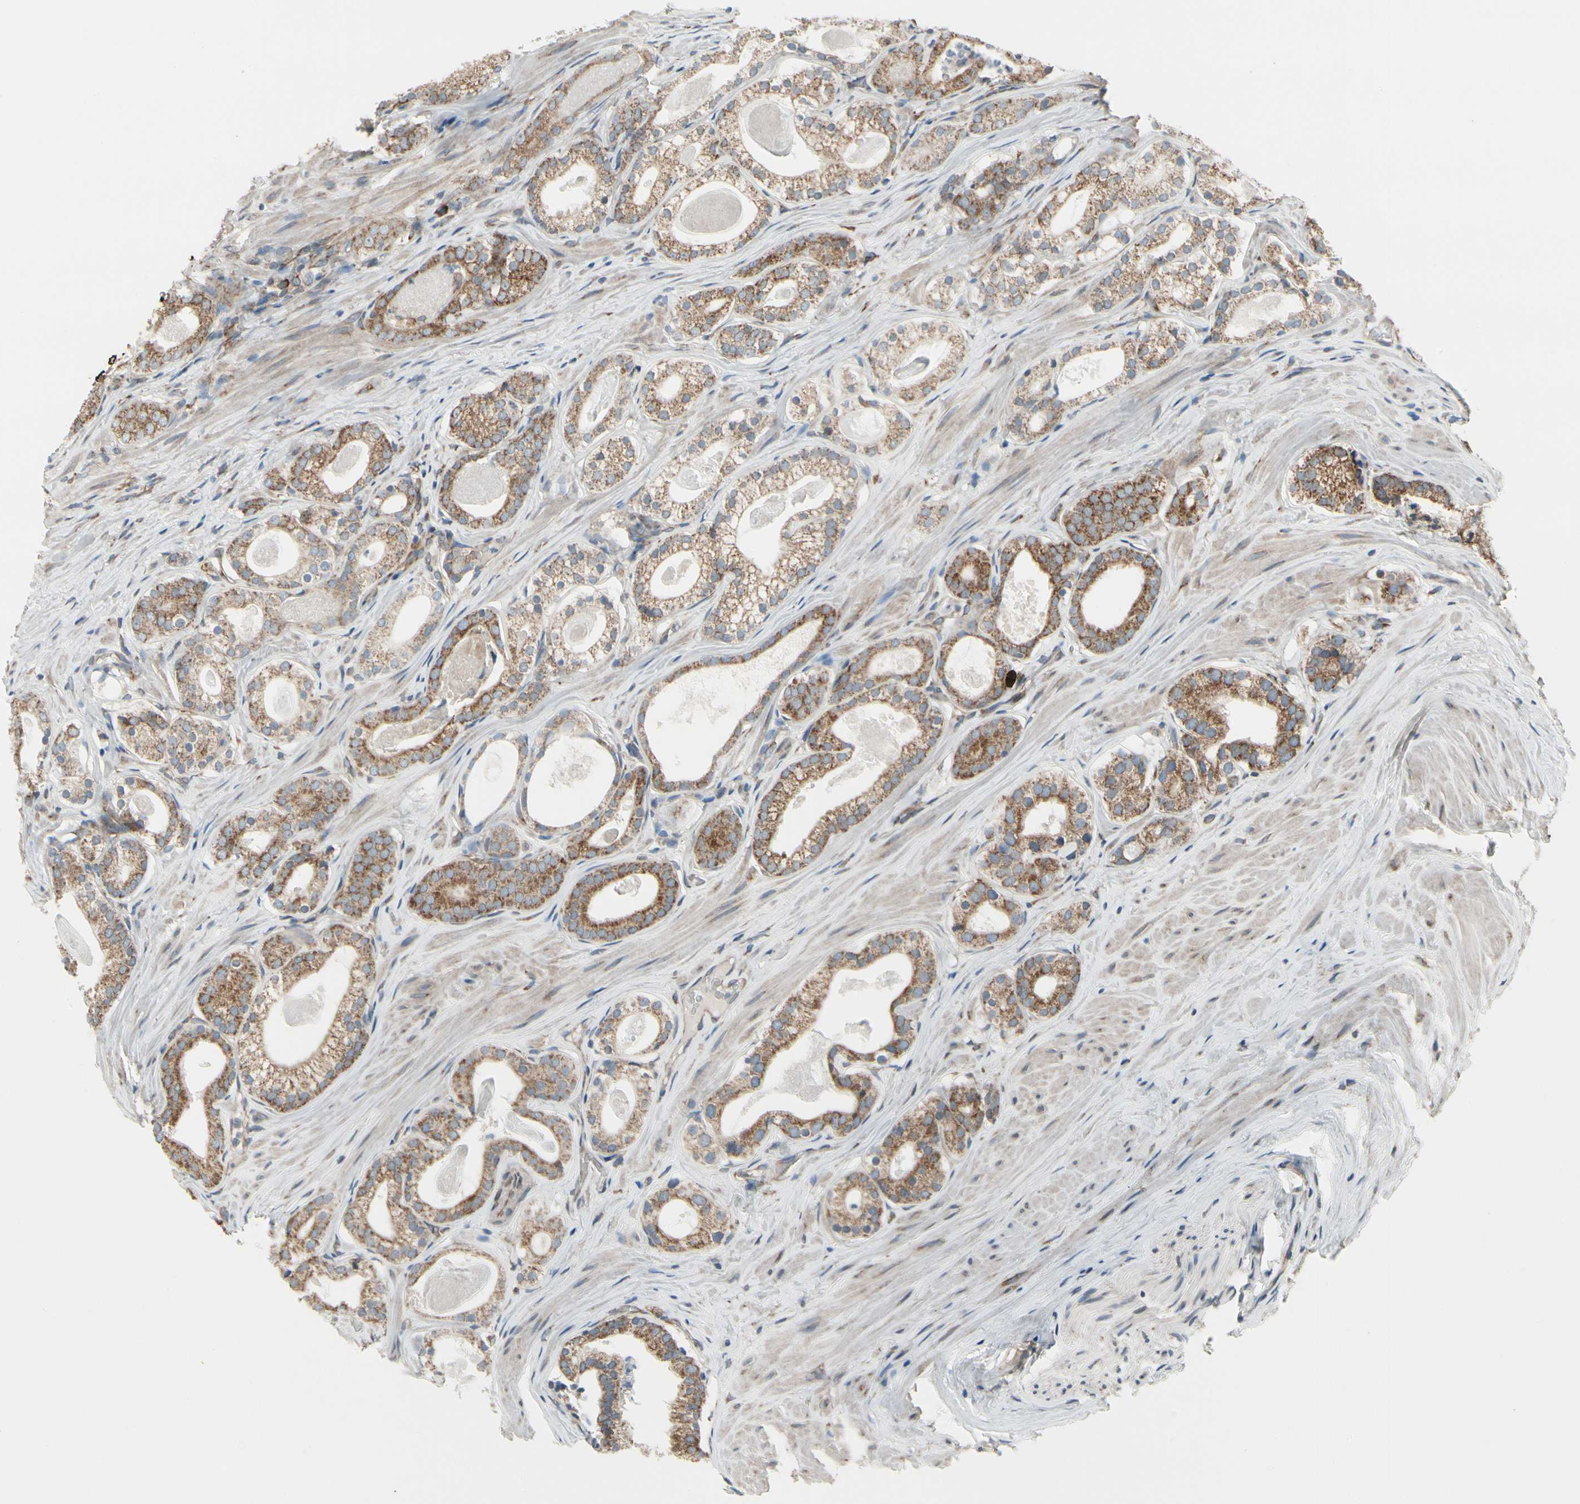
{"staining": {"intensity": "moderate", "quantity": ">75%", "location": "cytoplasmic/membranous"}, "tissue": "prostate cancer", "cell_type": "Tumor cells", "image_type": "cancer", "snomed": [{"axis": "morphology", "description": "Adenocarcinoma, Low grade"}, {"axis": "topography", "description": "Prostate"}], "caption": "Low-grade adenocarcinoma (prostate) stained with DAB (3,3'-diaminobenzidine) immunohistochemistry shows medium levels of moderate cytoplasmic/membranous staining in approximately >75% of tumor cells.", "gene": "FNDC3A", "patient": {"sex": "male", "age": 59}}